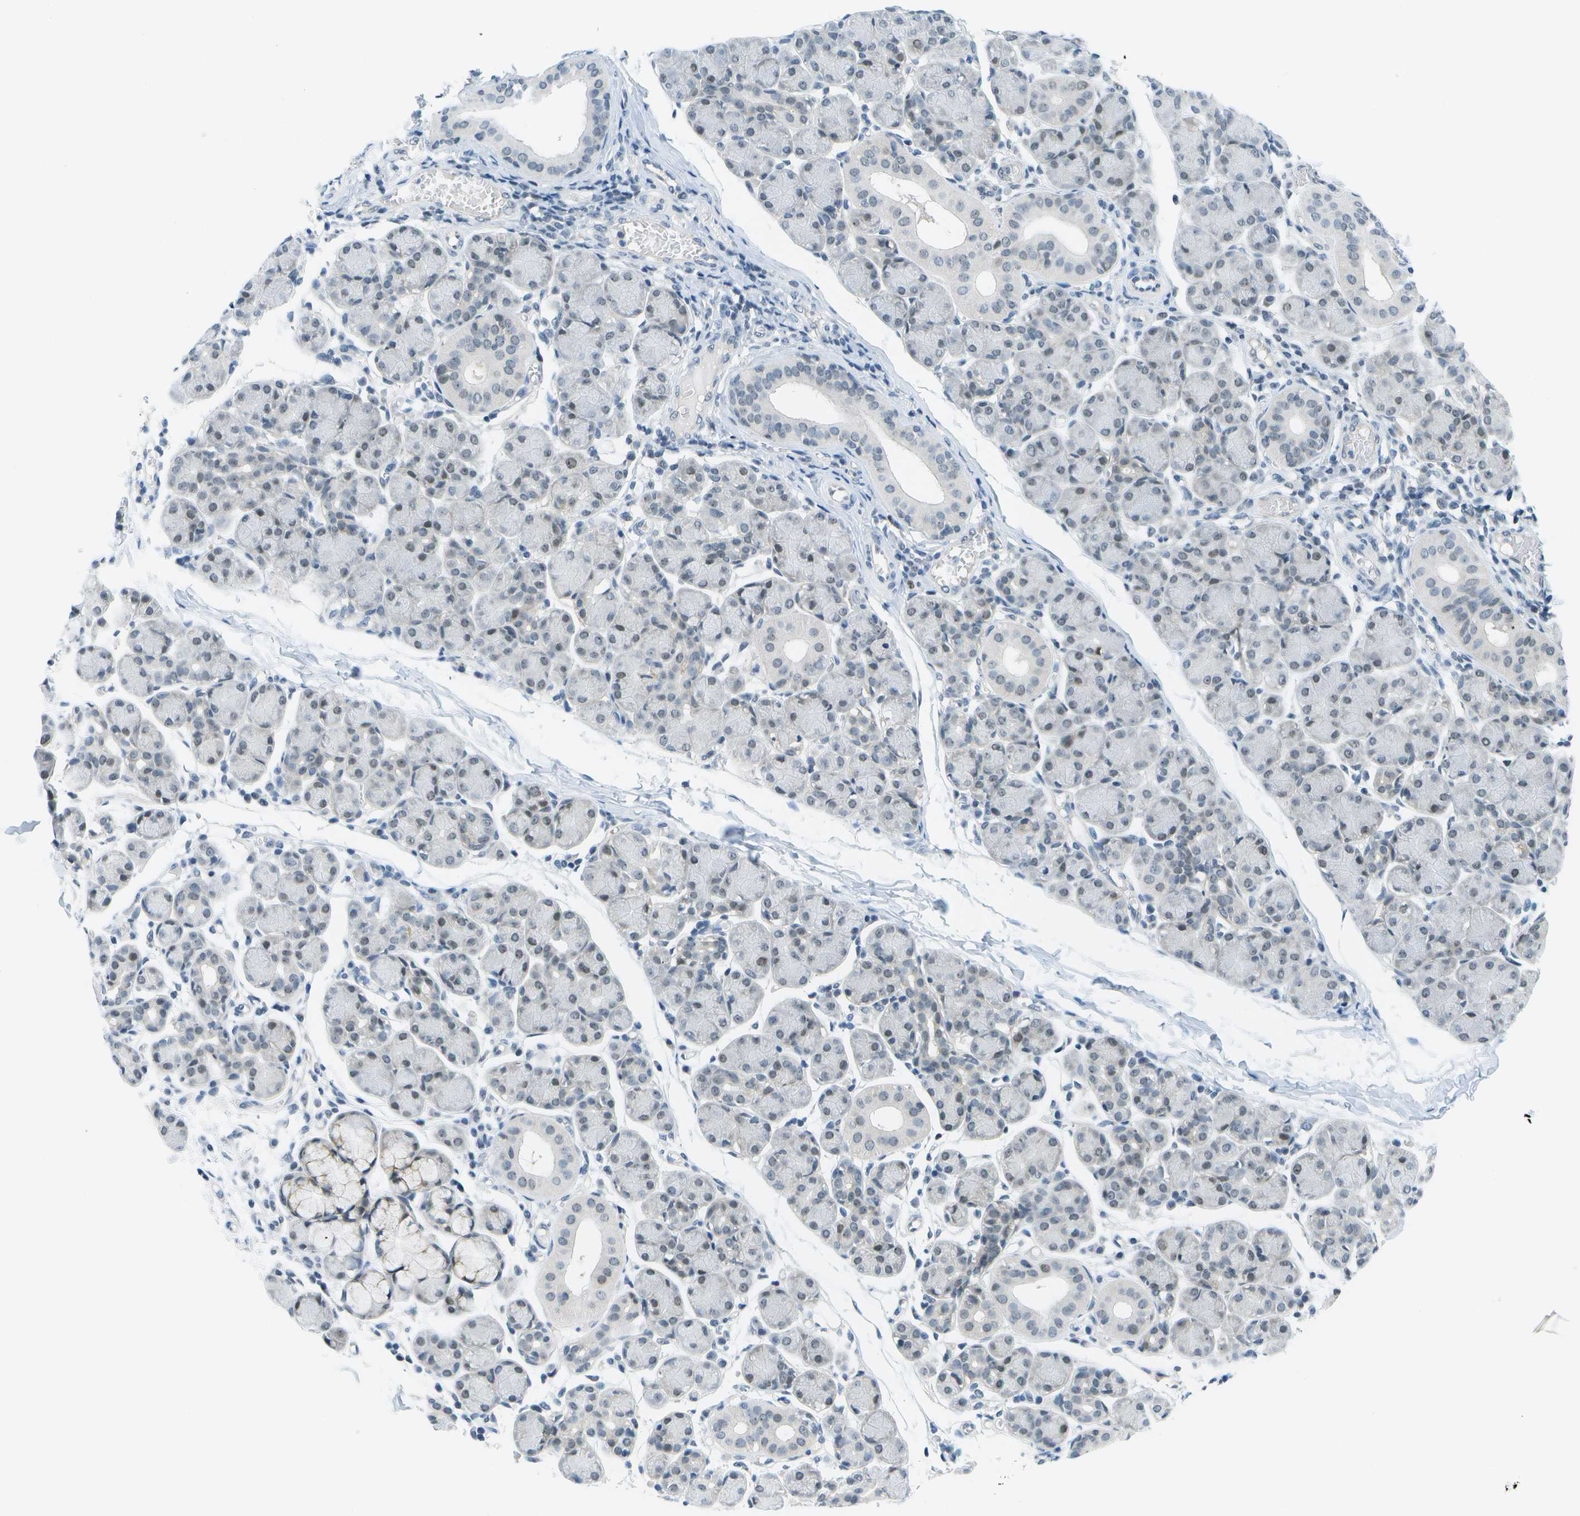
{"staining": {"intensity": "weak", "quantity": "<25%", "location": "cytoplasmic/membranous,nuclear"}, "tissue": "salivary gland", "cell_type": "Glandular cells", "image_type": "normal", "snomed": [{"axis": "morphology", "description": "Normal tissue, NOS"}, {"axis": "morphology", "description": "Inflammation, NOS"}, {"axis": "topography", "description": "Lymph node"}, {"axis": "topography", "description": "Salivary gland"}], "caption": "The IHC image has no significant positivity in glandular cells of salivary gland.", "gene": "PITHD1", "patient": {"sex": "male", "age": 3}}